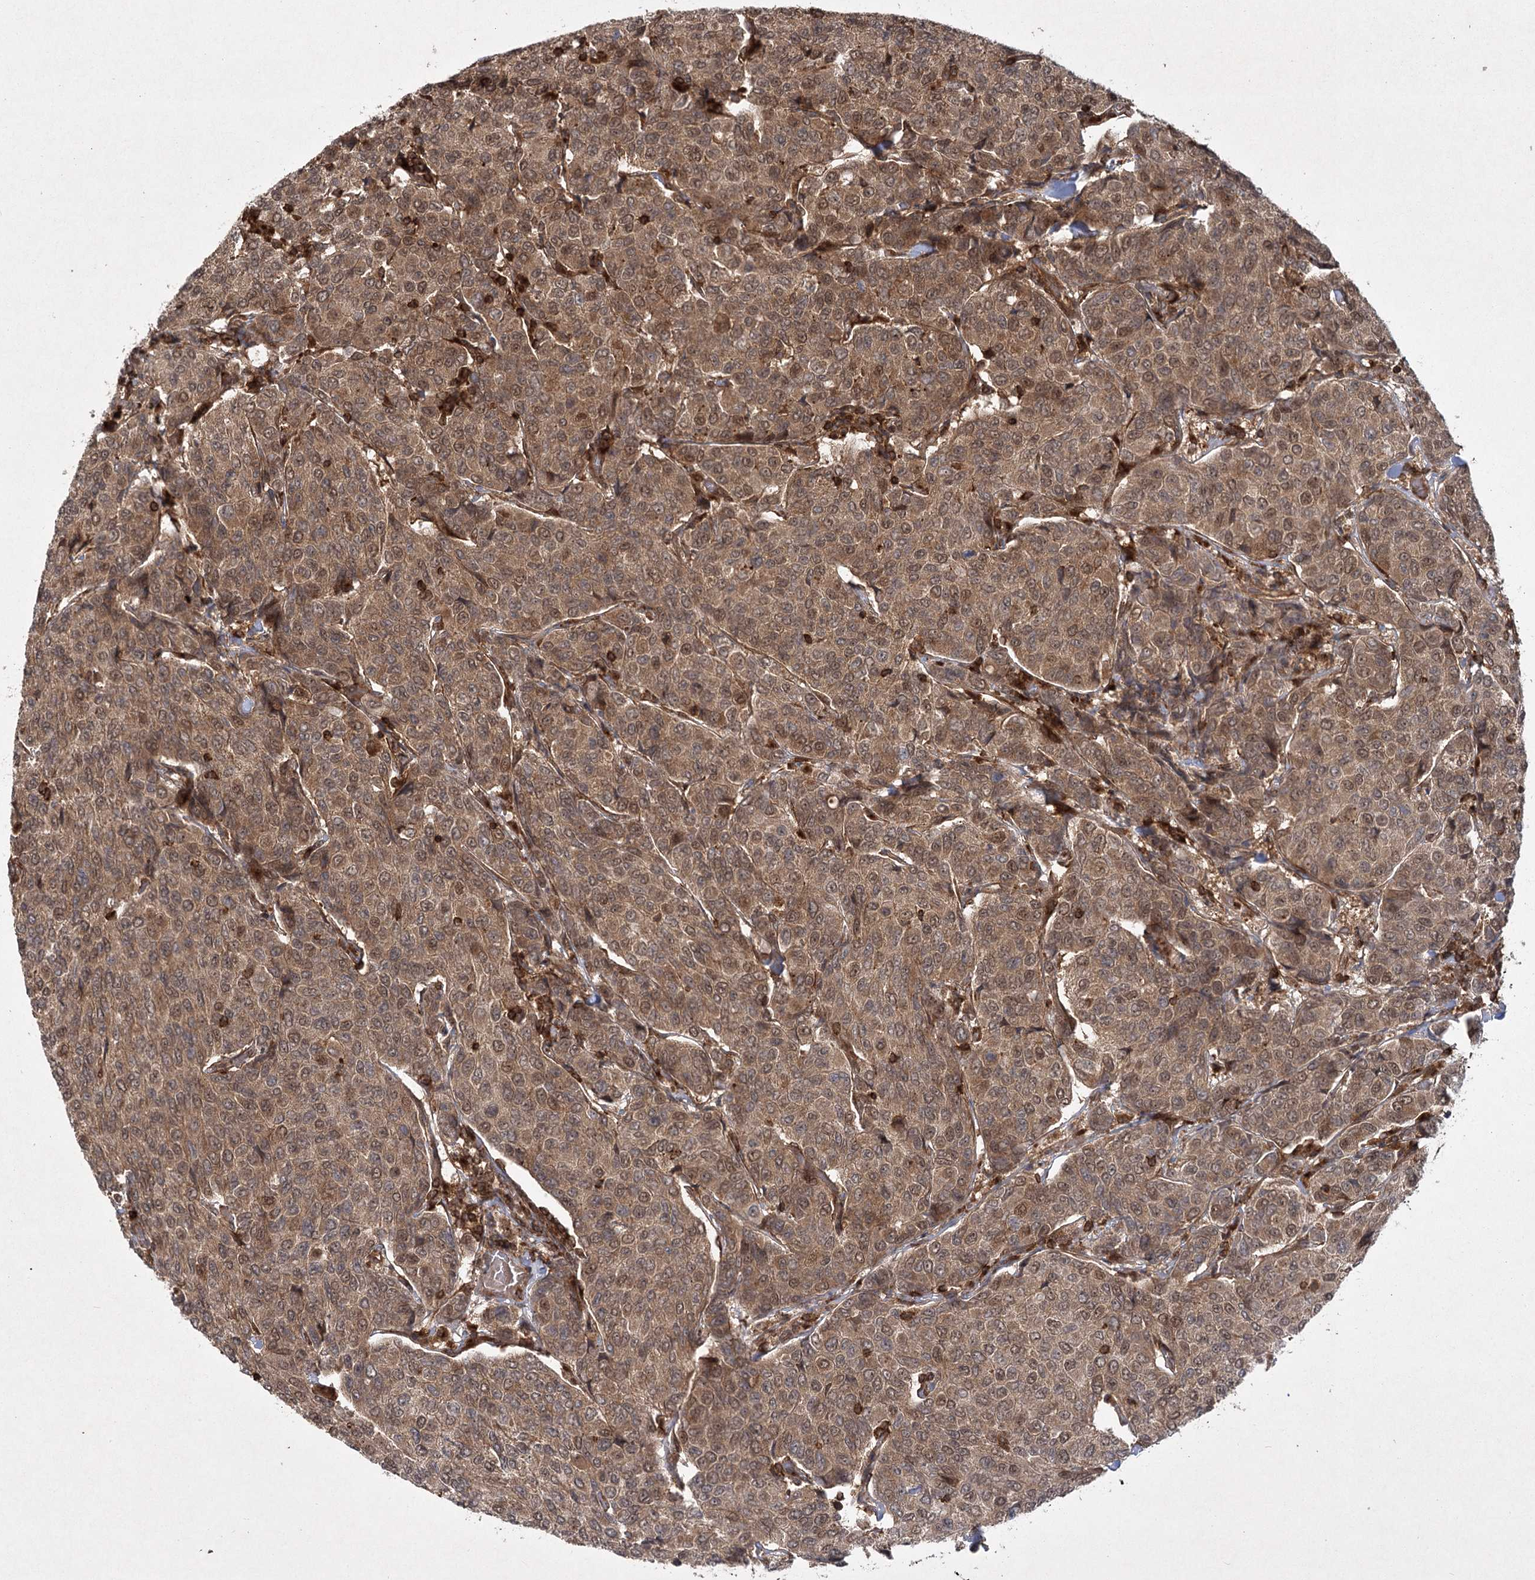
{"staining": {"intensity": "moderate", "quantity": ">75%", "location": "cytoplasmic/membranous,nuclear"}, "tissue": "breast cancer", "cell_type": "Tumor cells", "image_type": "cancer", "snomed": [{"axis": "morphology", "description": "Duct carcinoma"}, {"axis": "topography", "description": "Breast"}], "caption": "Breast cancer stained with DAB IHC shows medium levels of moderate cytoplasmic/membranous and nuclear positivity in approximately >75% of tumor cells.", "gene": "MDFIC", "patient": {"sex": "female", "age": 55}}